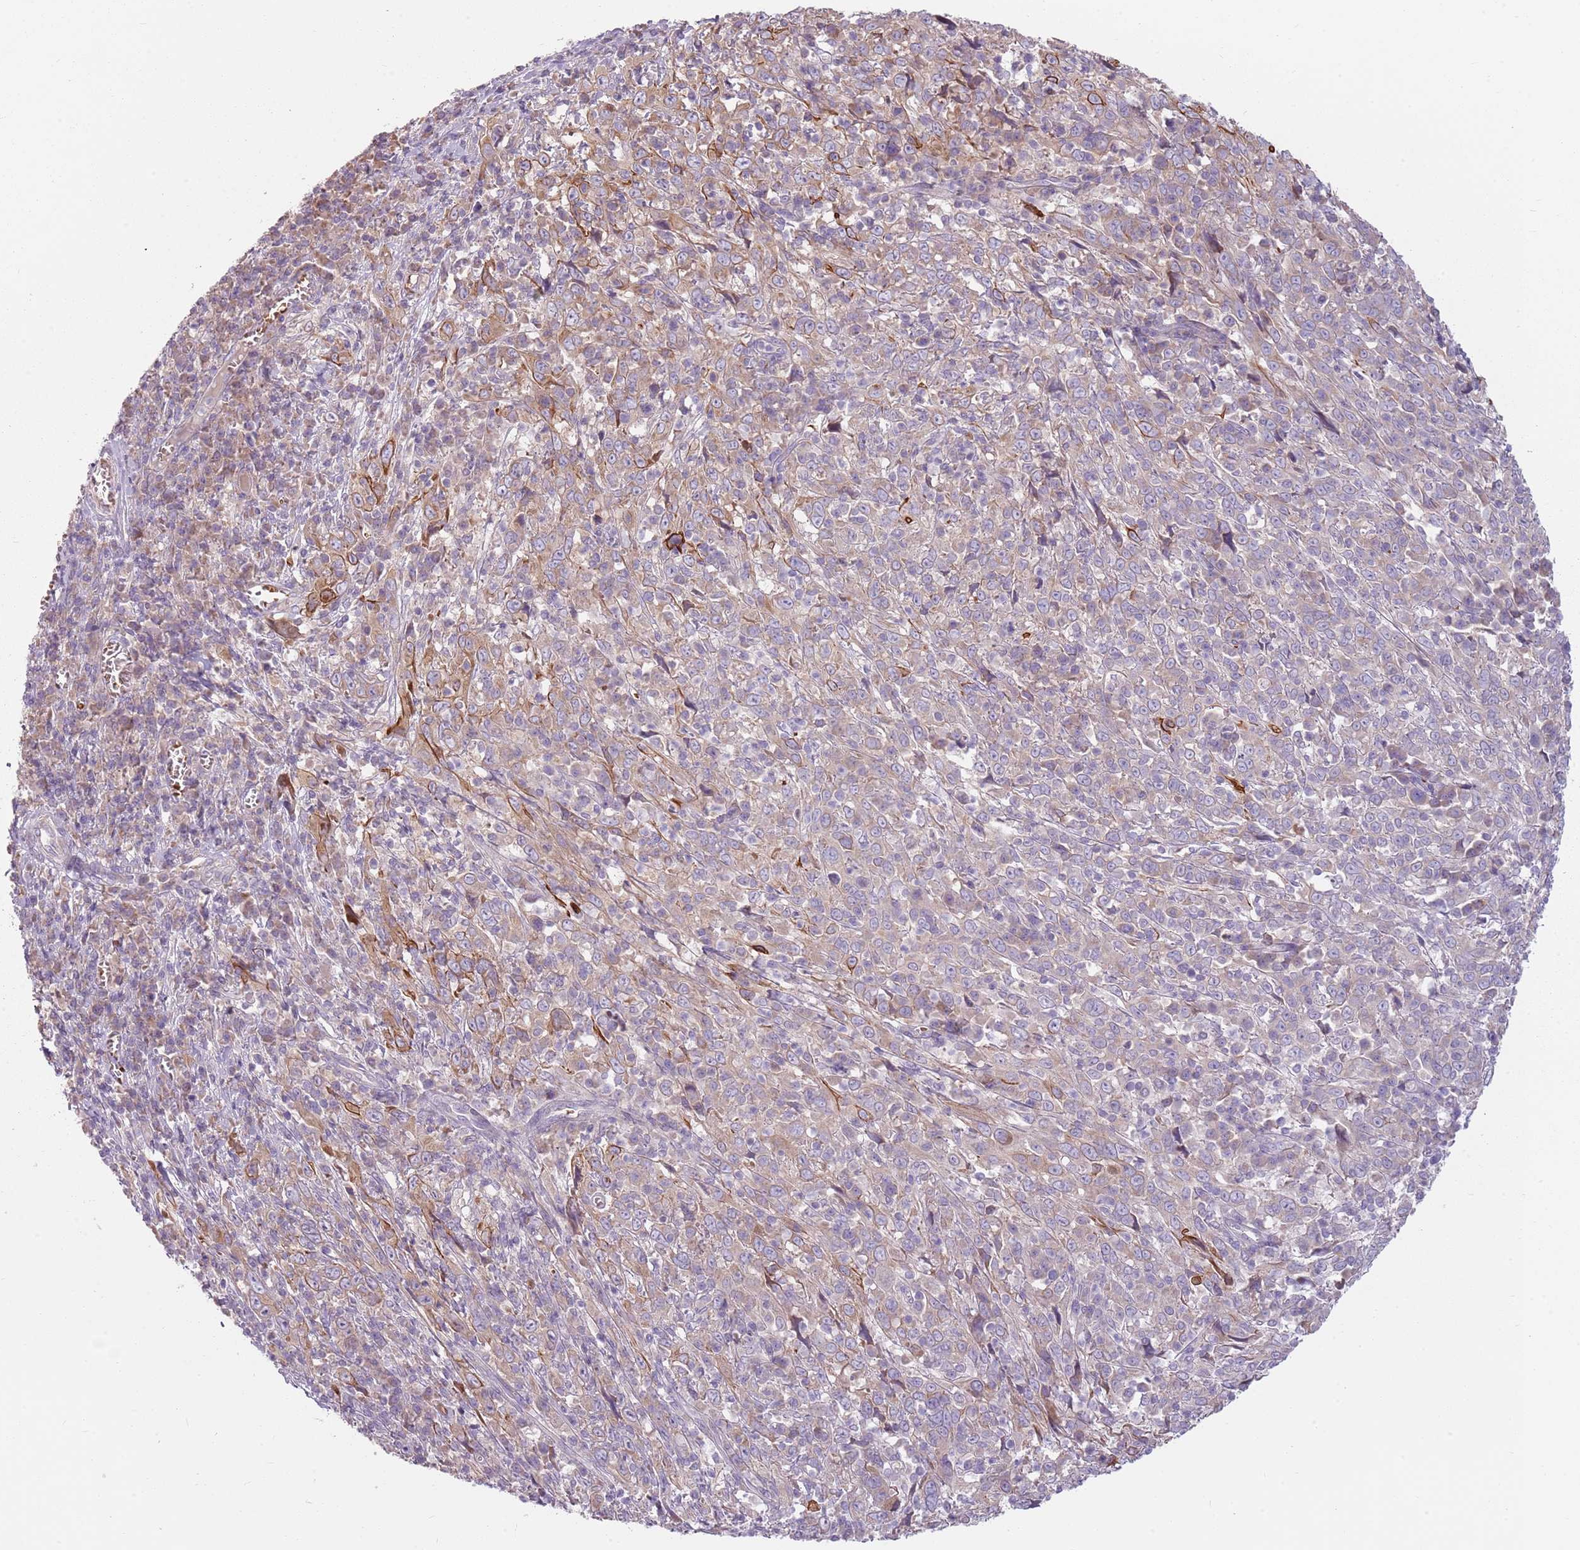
{"staining": {"intensity": "weak", "quantity": "25%-75%", "location": "cytoplasmic/membranous"}, "tissue": "cervical cancer", "cell_type": "Tumor cells", "image_type": "cancer", "snomed": [{"axis": "morphology", "description": "Squamous cell carcinoma, NOS"}, {"axis": "topography", "description": "Cervix"}], "caption": "Protein staining demonstrates weak cytoplasmic/membranous staining in about 25%-75% of tumor cells in cervical cancer (squamous cell carcinoma).", "gene": "HSPA14", "patient": {"sex": "female", "age": 46}}